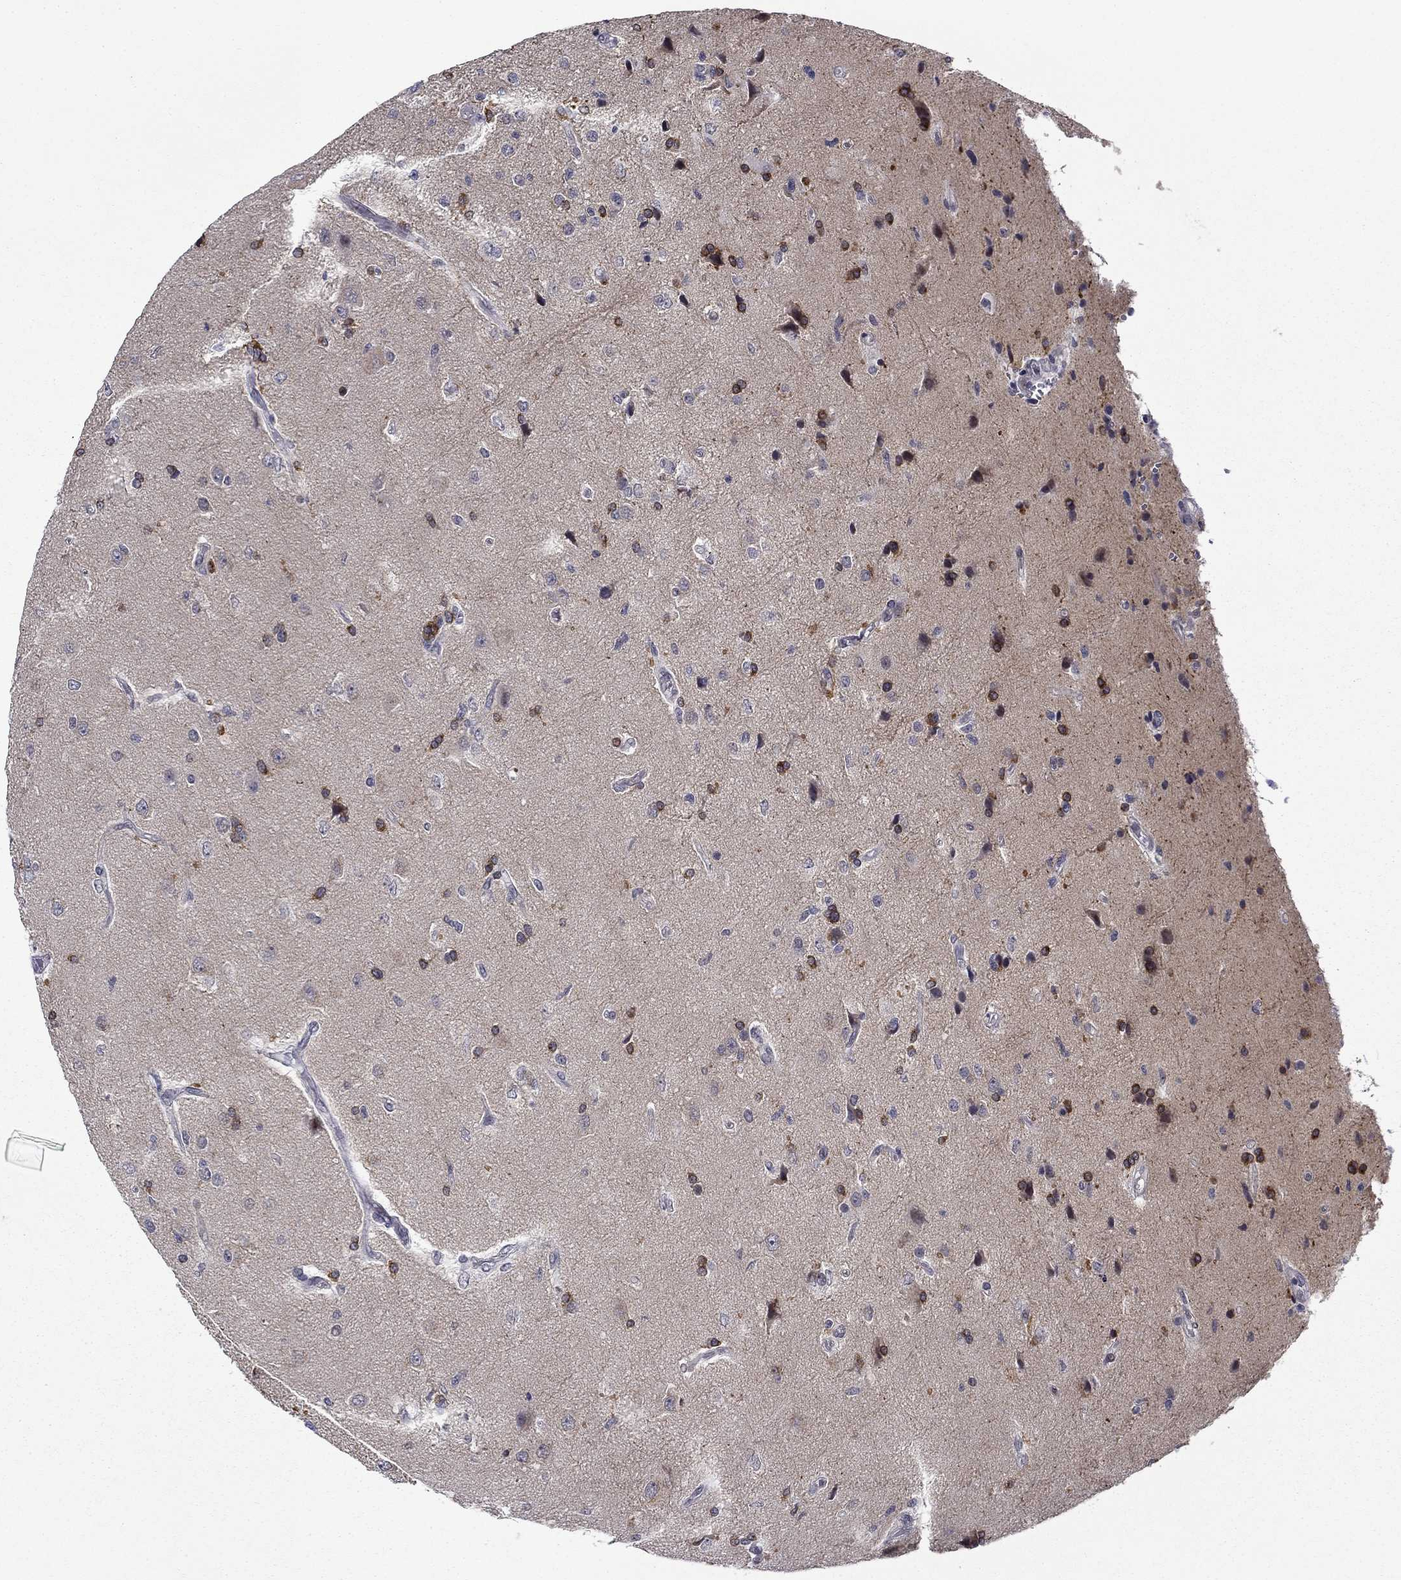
{"staining": {"intensity": "negative", "quantity": "none", "location": "none"}, "tissue": "glioma", "cell_type": "Tumor cells", "image_type": "cancer", "snomed": [{"axis": "morphology", "description": "Glioma, malignant, High grade"}, {"axis": "topography", "description": "Brain"}], "caption": "Immunohistochemical staining of glioma exhibits no significant expression in tumor cells.", "gene": "B3GAT1", "patient": {"sex": "male", "age": 56}}